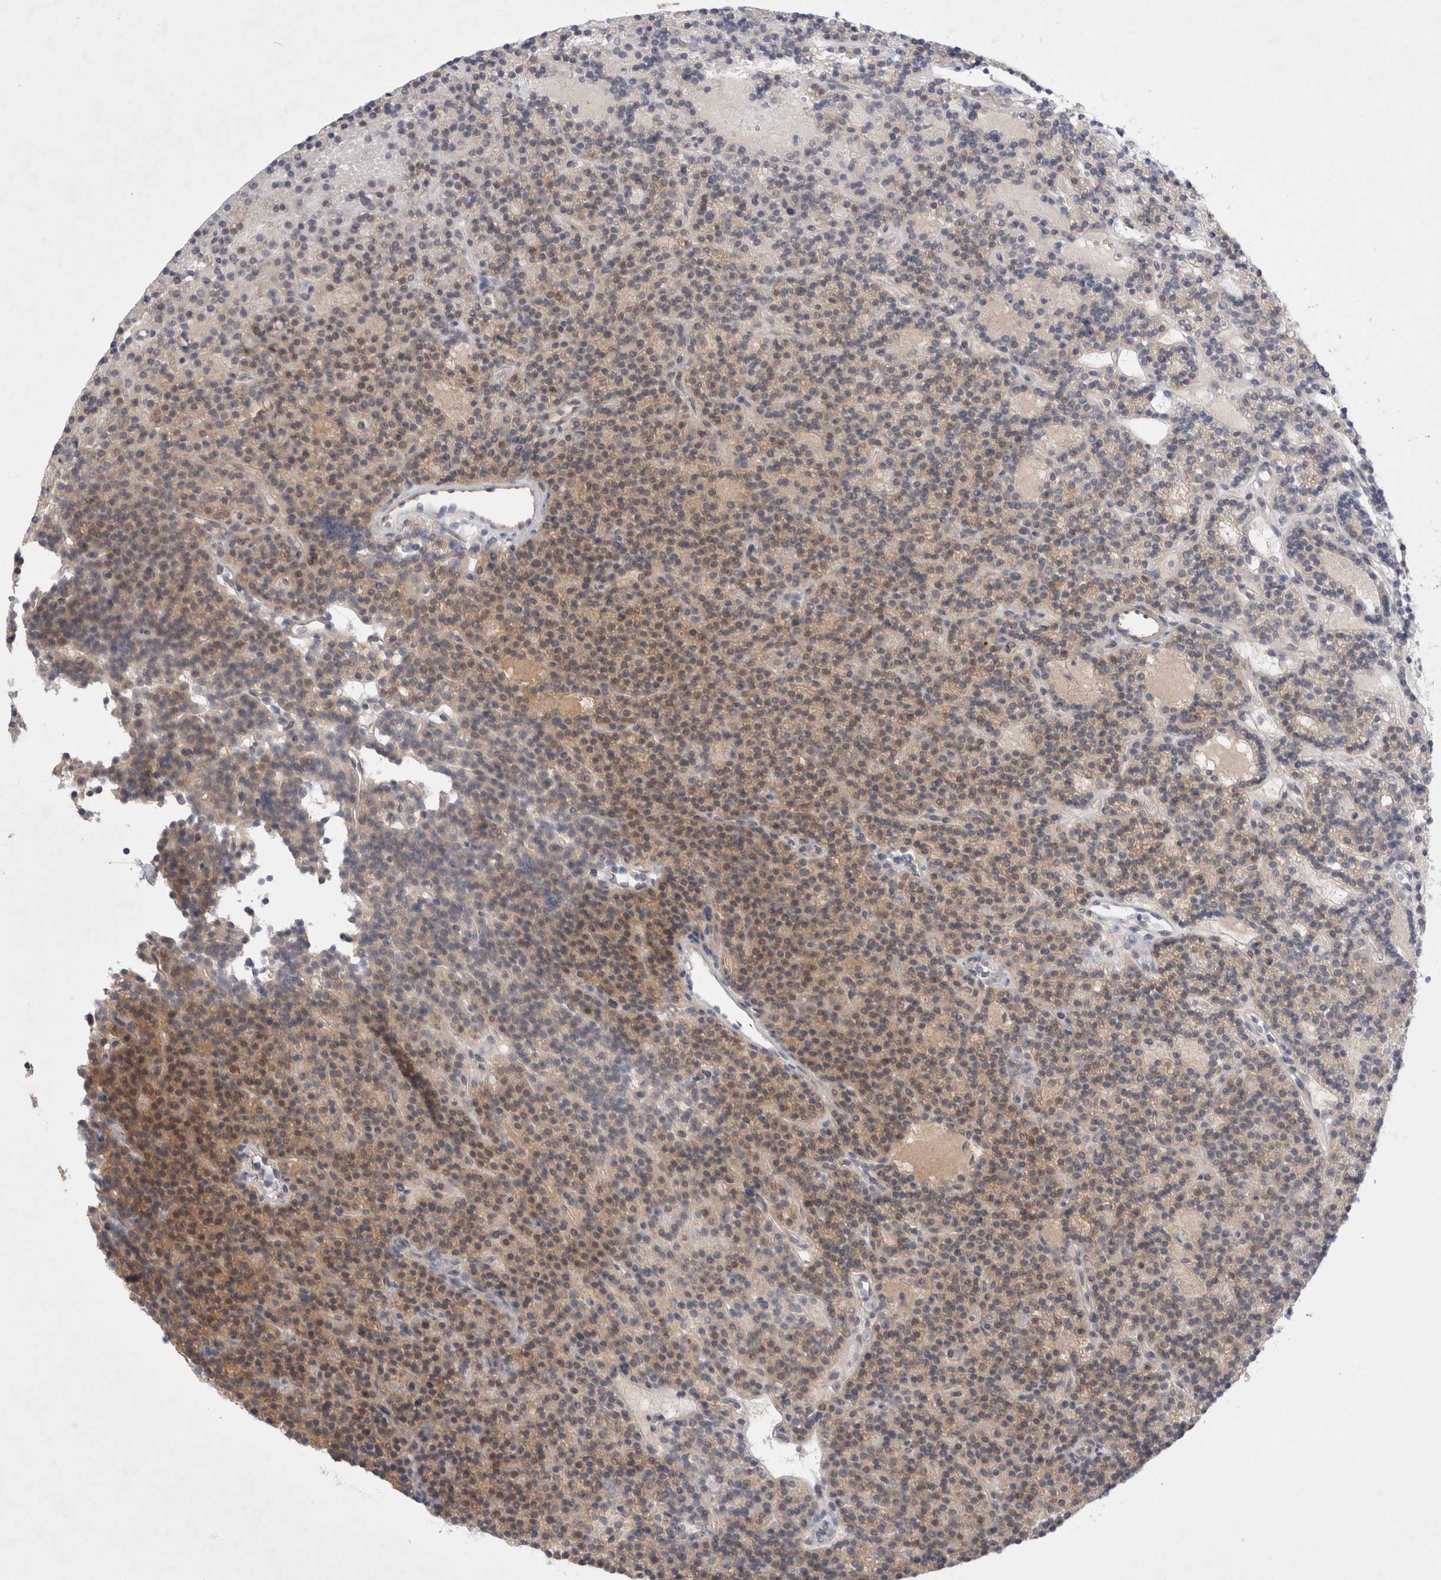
{"staining": {"intensity": "weak", "quantity": ">75%", "location": "cytoplasmic/membranous"}, "tissue": "parathyroid gland", "cell_type": "Glandular cells", "image_type": "normal", "snomed": [{"axis": "morphology", "description": "Normal tissue, NOS"}, {"axis": "topography", "description": "Parathyroid gland"}], "caption": "Protein staining of benign parathyroid gland reveals weak cytoplasmic/membranous positivity in about >75% of glandular cells. Using DAB (3,3'-diaminobenzidine) (brown) and hematoxylin (blue) stains, captured at high magnification using brightfield microscopy.", "gene": "WIPF2", "patient": {"sex": "male", "age": 75}}